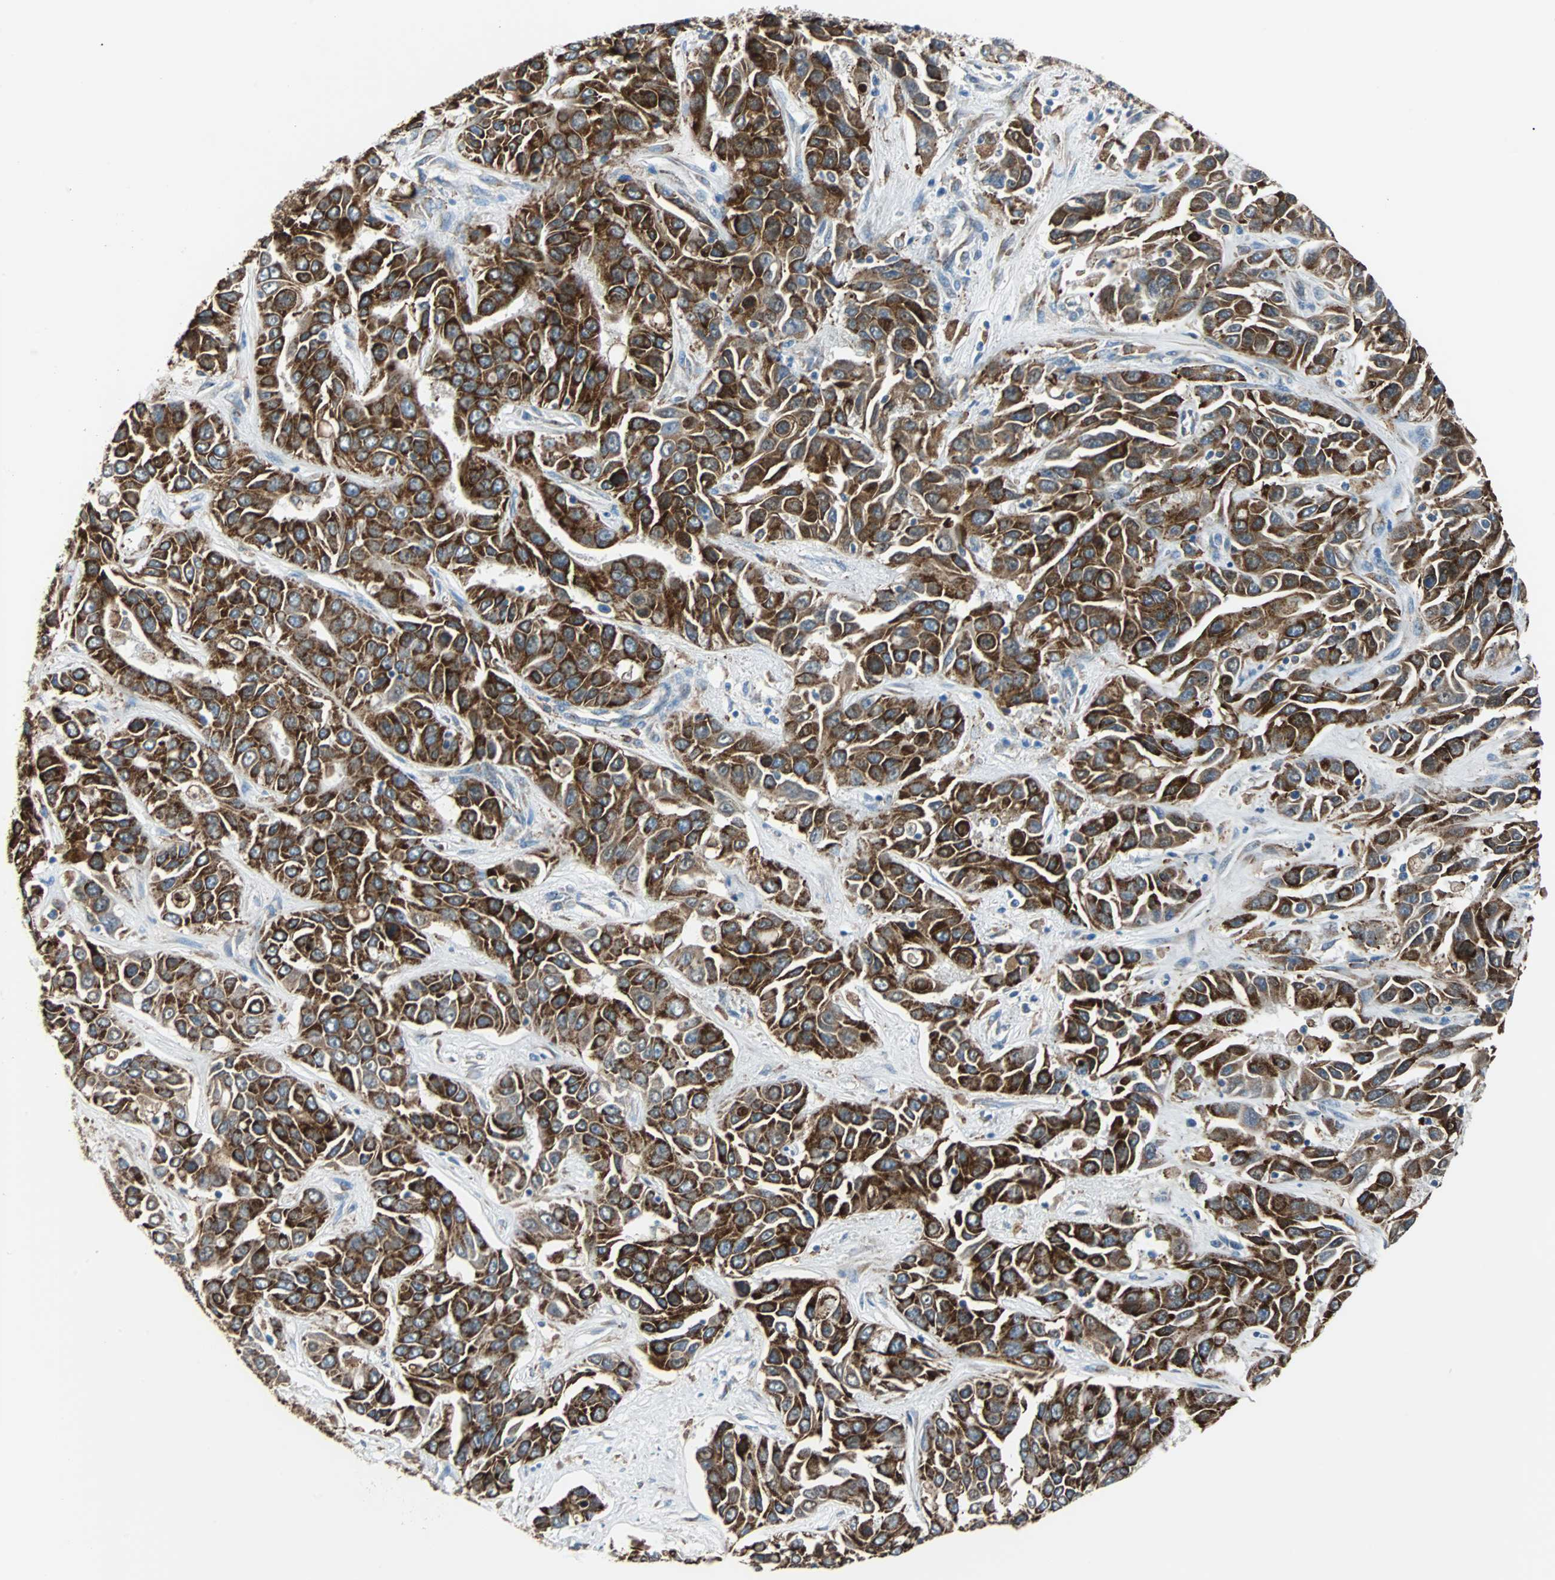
{"staining": {"intensity": "strong", "quantity": ">75%", "location": "cytoplasmic/membranous"}, "tissue": "liver cancer", "cell_type": "Tumor cells", "image_type": "cancer", "snomed": [{"axis": "morphology", "description": "Cholangiocarcinoma"}, {"axis": "topography", "description": "Liver"}], "caption": "Immunohistochemistry photomicrograph of liver cholangiocarcinoma stained for a protein (brown), which displays high levels of strong cytoplasmic/membranous positivity in approximately >75% of tumor cells.", "gene": "PDIA4", "patient": {"sex": "female", "age": 52}}